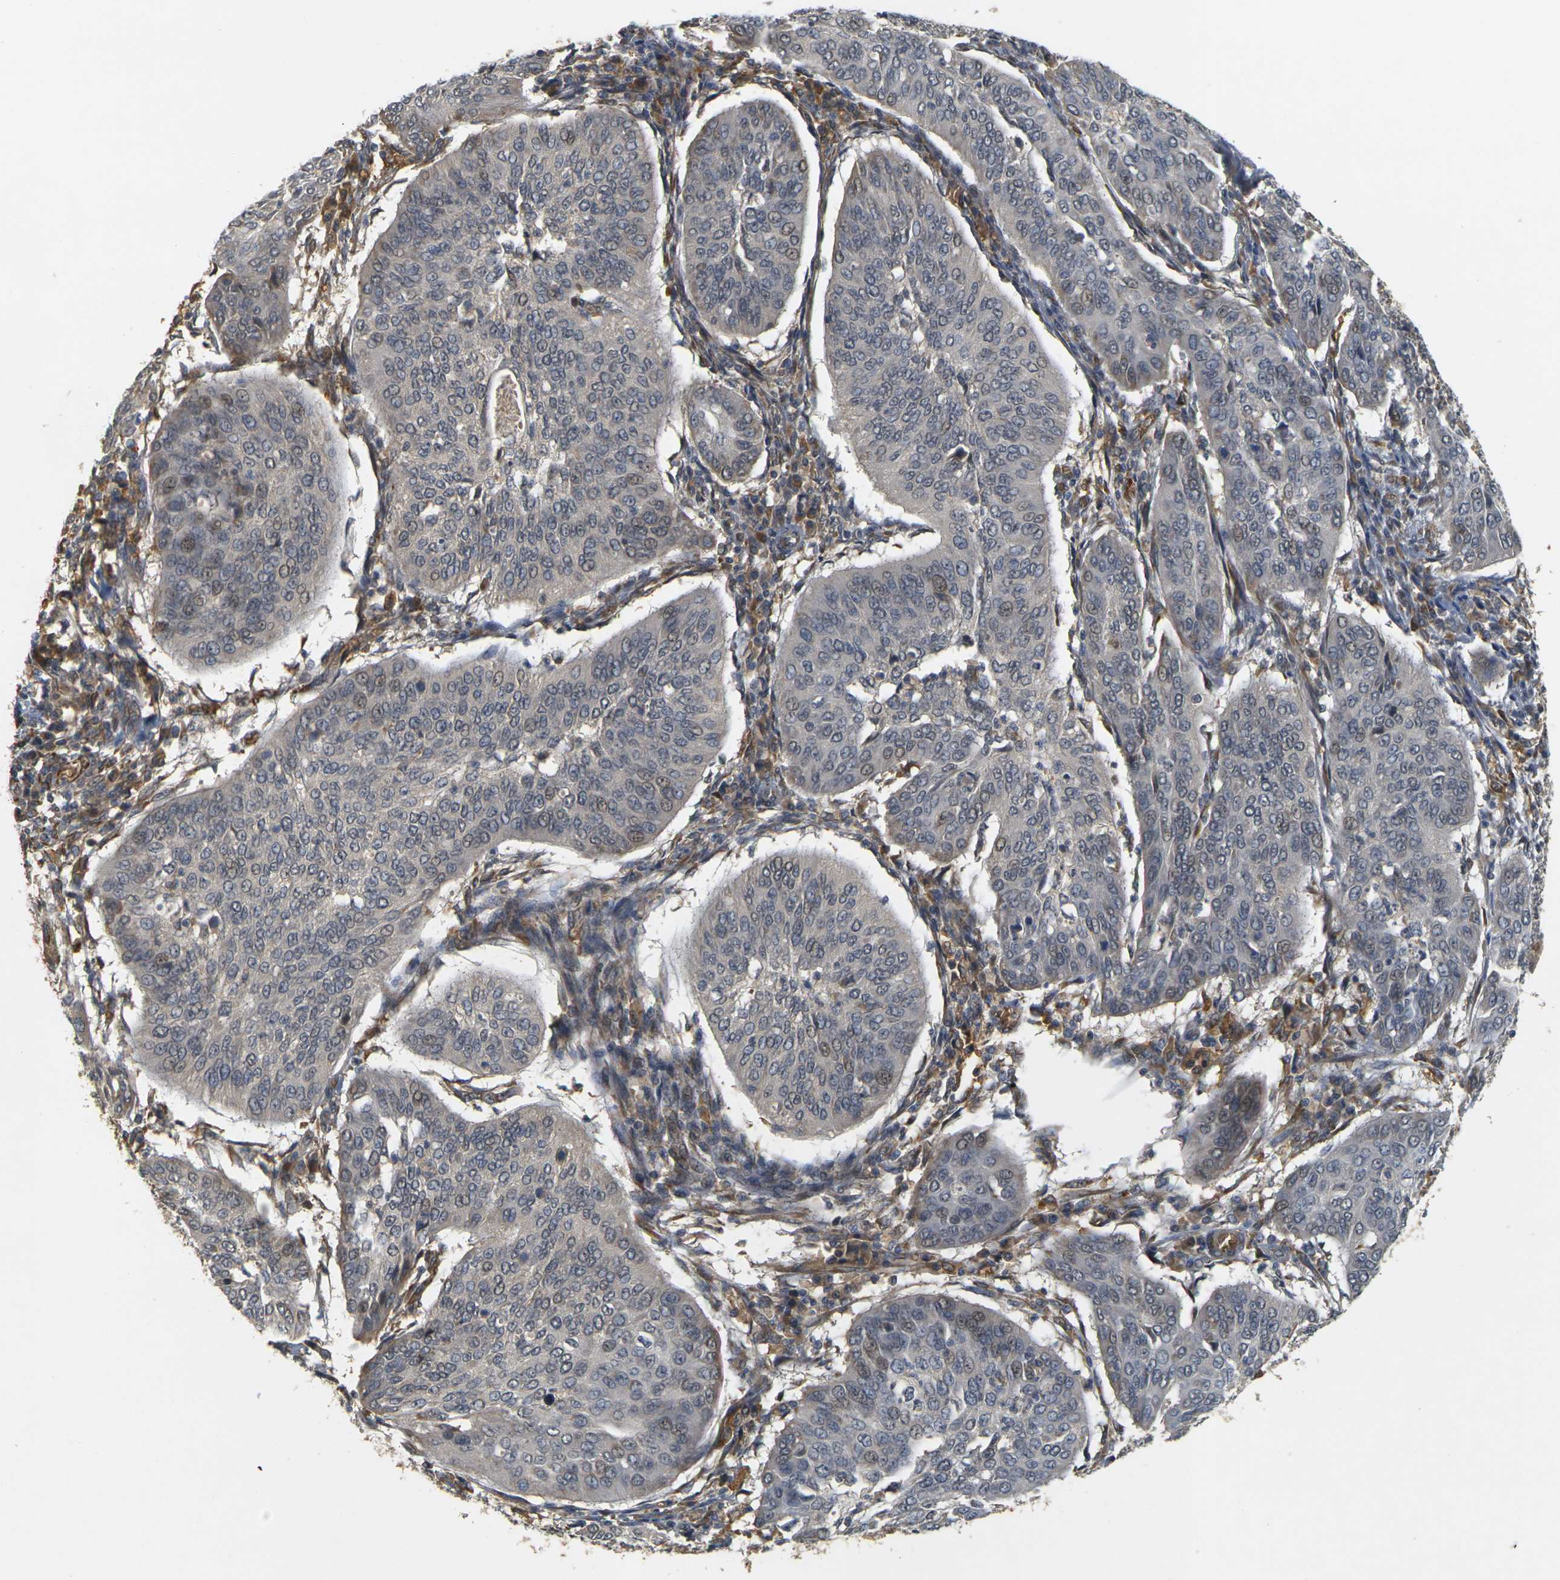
{"staining": {"intensity": "negative", "quantity": "none", "location": "none"}, "tissue": "cervical cancer", "cell_type": "Tumor cells", "image_type": "cancer", "snomed": [{"axis": "morphology", "description": "Normal tissue, NOS"}, {"axis": "morphology", "description": "Squamous cell carcinoma, NOS"}, {"axis": "topography", "description": "Cervix"}], "caption": "IHC of human squamous cell carcinoma (cervical) demonstrates no positivity in tumor cells. (DAB IHC visualized using brightfield microscopy, high magnification).", "gene": "MEGF9", "patient": {"sex": "female", "age": 39}}